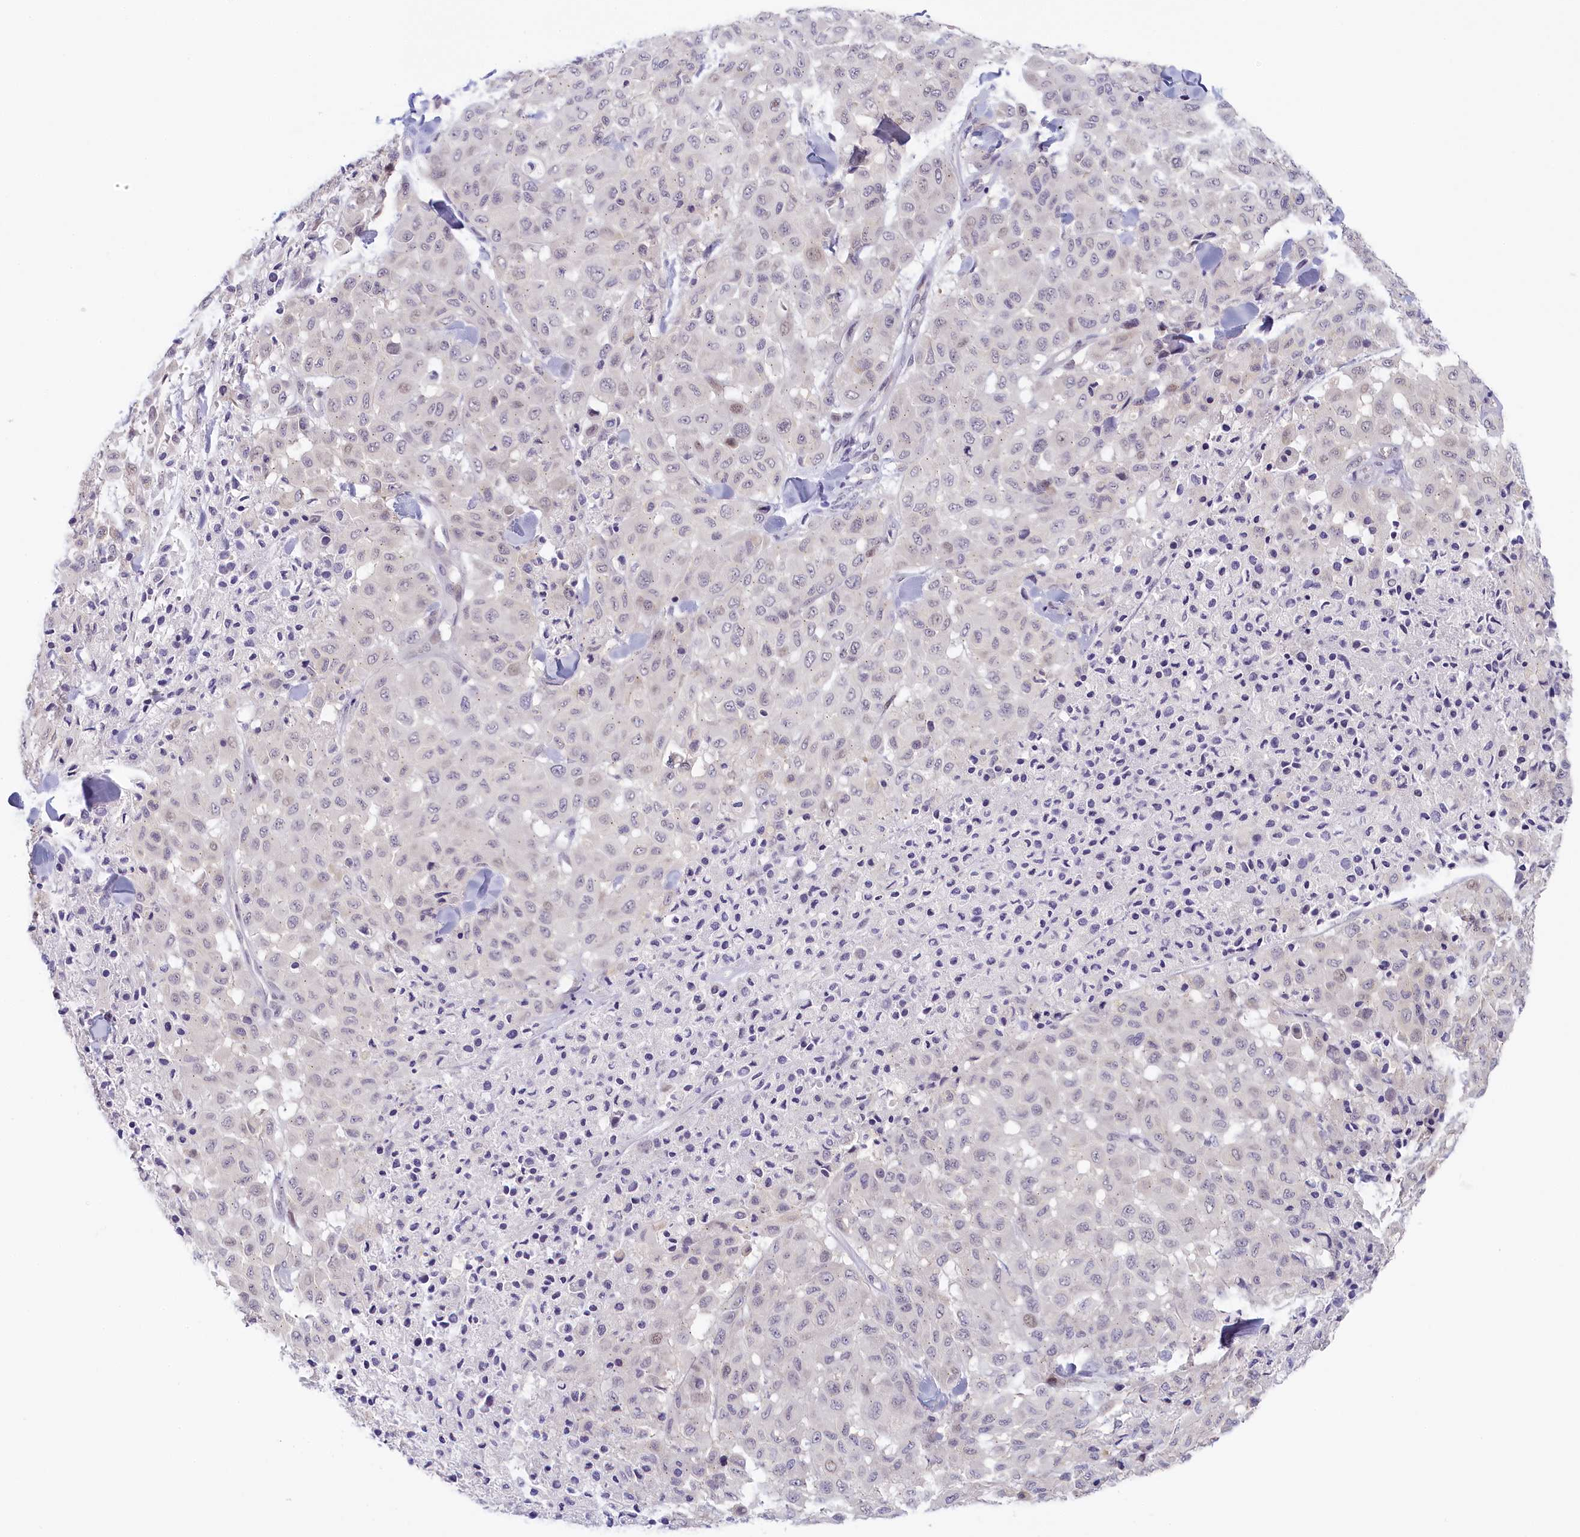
{"staining": {"intensity": "negative", "quantity": "none", "location": "none"}, "tissue": "melanoma", "cell_type": "Tumor cells", "image_type": "cancer", "snomed": [{"axis": "morphology", "description": "Malignant melanoma, Metastatic site"}, {"axis": "topography", "description": "Skin"}], "caption": "DAB immunohistochemical staining of melanoma exhibits no significant expression in tumor cells.", "gene": "SEC31B", "patient": {"sex": "female", "age": 81}}